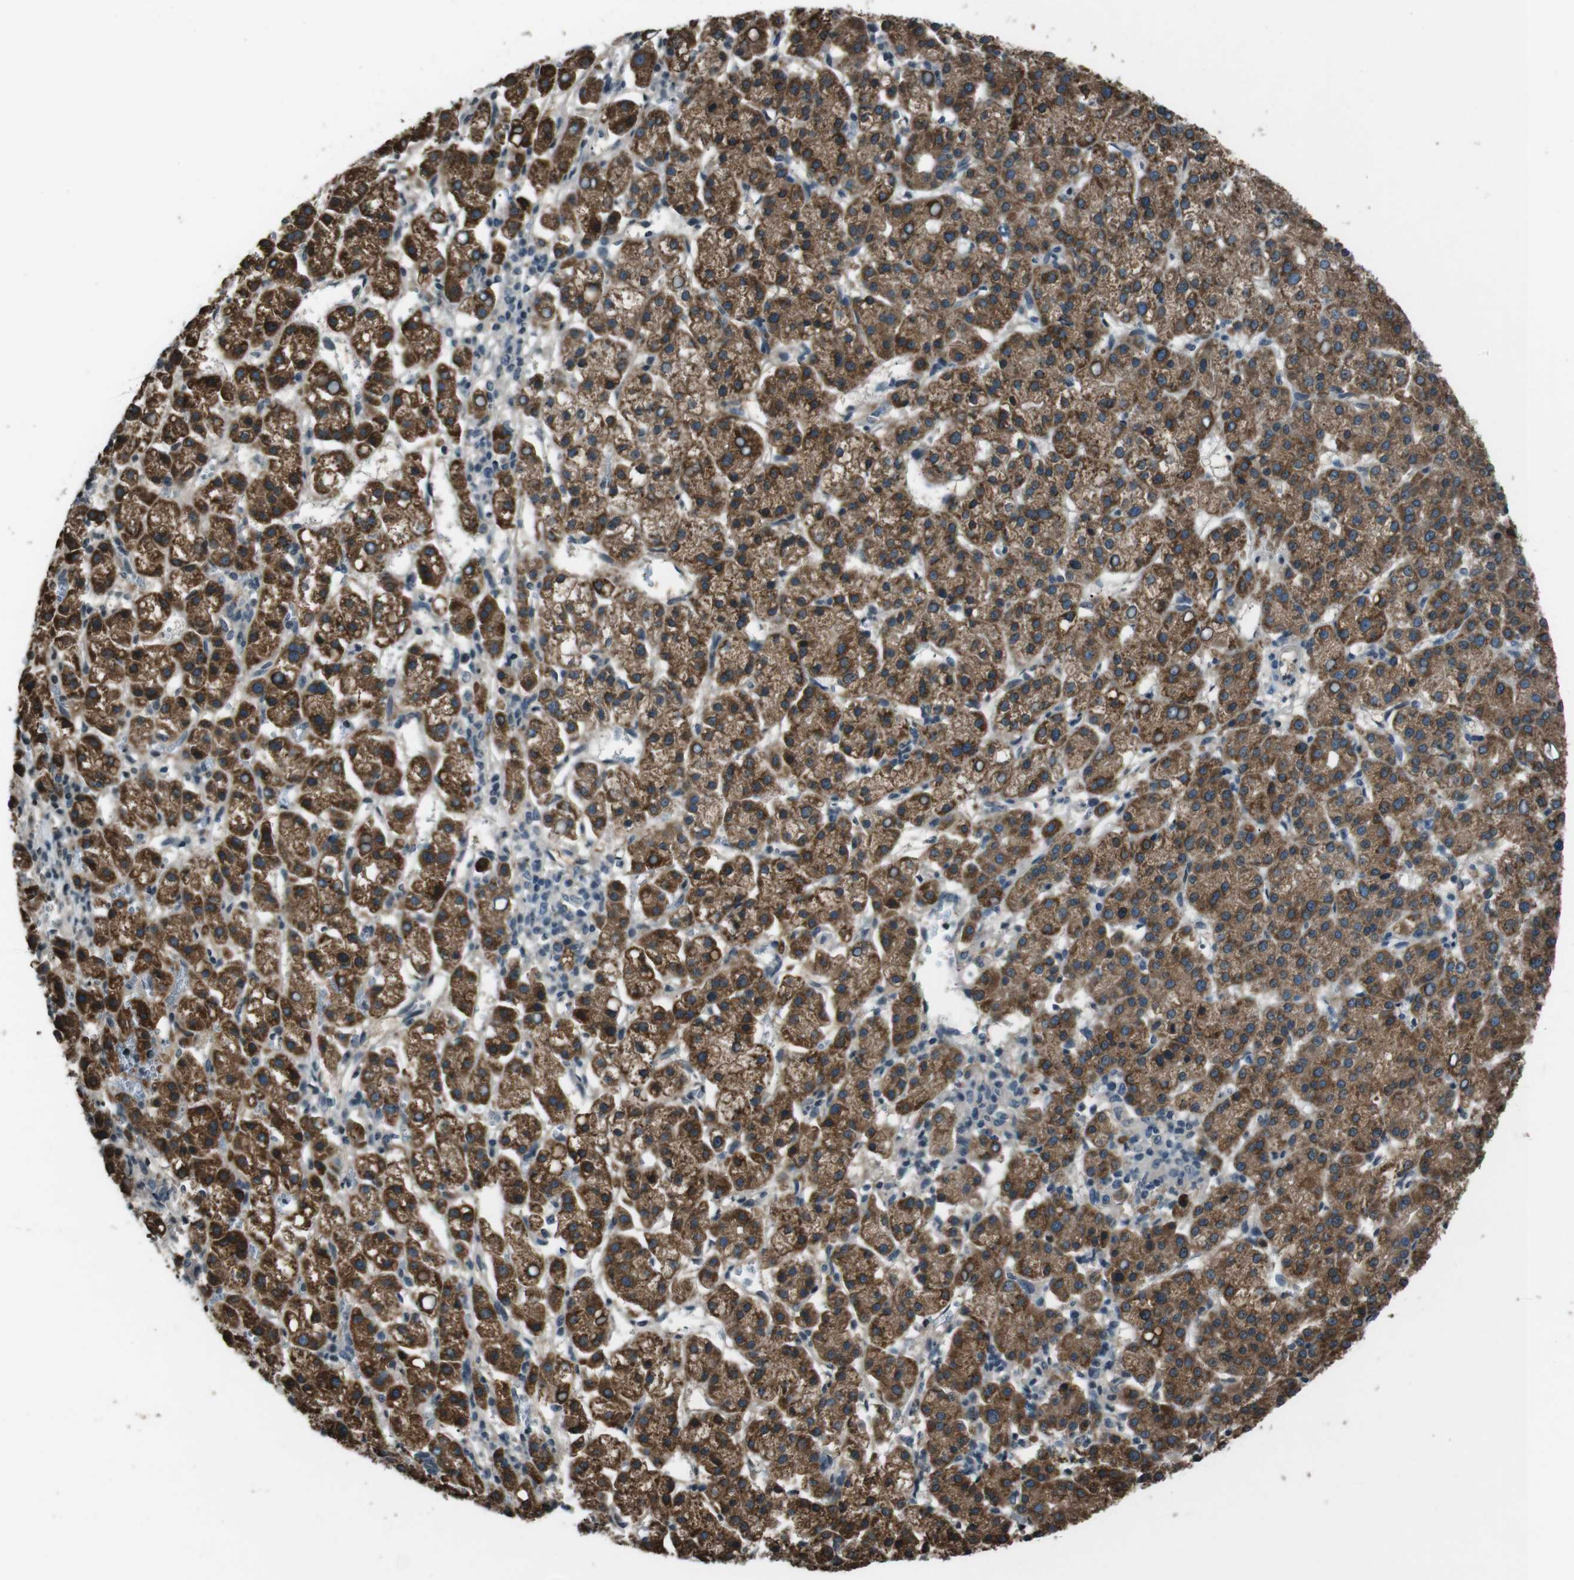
{"staining": {"intensity": "strong", "quantity": ">75%", "location": "cytoplasmic/membranous"}, "tissue": "liver cancer", "cell_type": "Tumor cells", "image_type": "cancer", "snomed": [{"axis": "morphology", "description": "Carcinoma, Hepatocellular, NOS"}, {"axis": "topography", "description": "Liver"}], "caption": "This is an image of immunohistochemistry staining of hepatocellular carcinoma (liver), which shows strong positivity in the cytoplasmic/membranous of tumor cells.", "gene": "UGT1A6", "patient": {"sex": "female", "age": 58}}